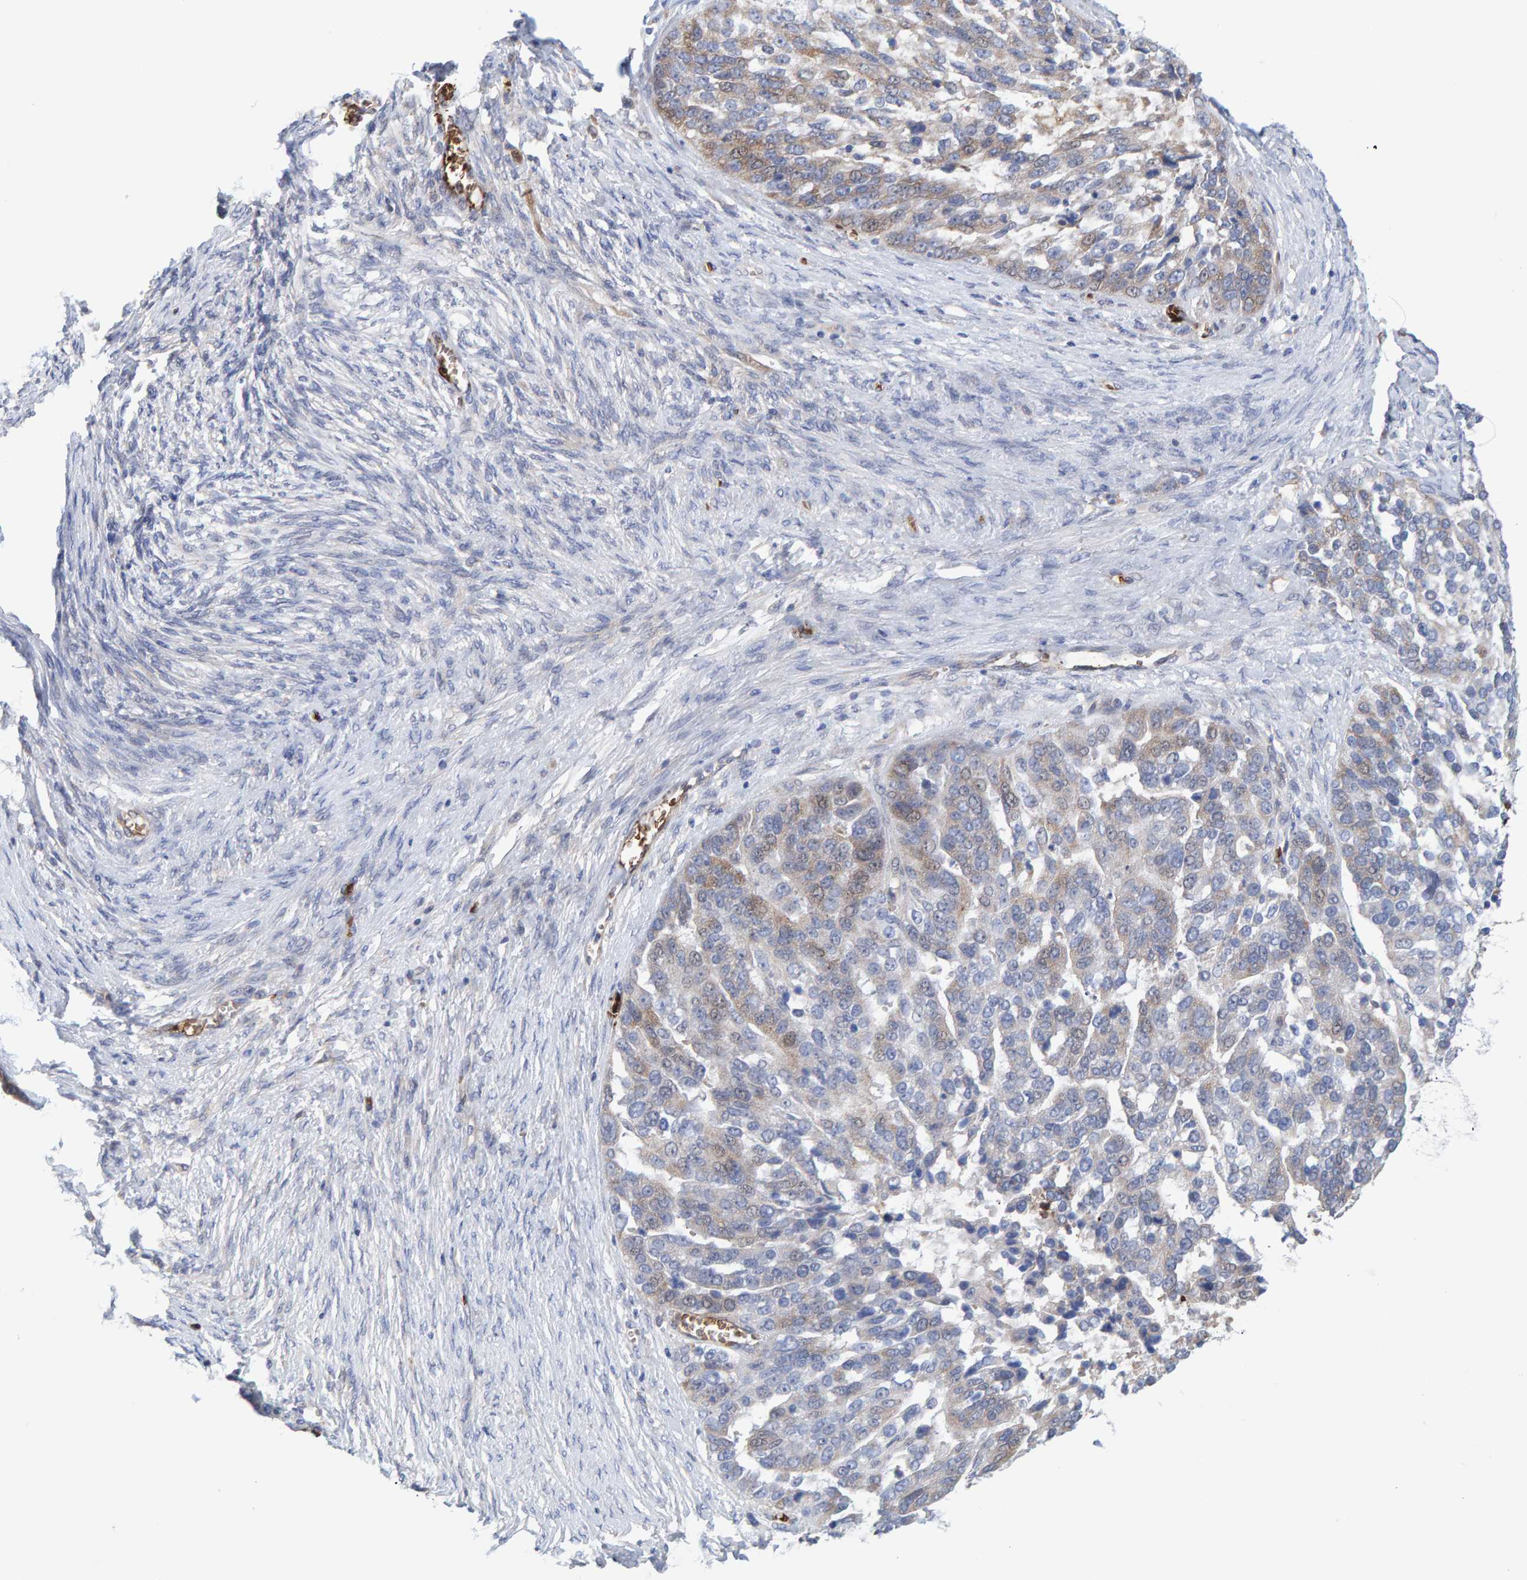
{"staining": {"intensity": "moderate", "quantity": "25%-75%", "location": "cytoplasmic/membranous"}, "tissue": "ovarian cancer", "cell_type": "Tumor cells", "image_type": "cancer", "snomed": [{"axis": "morphology", "description": "Cystadenocarcinoma, serous, NOS"}, {"axis": "topography", "description": "Ovary"}], "caption": "Human serous cystadenocarcinoma (ovarian) stained with a protein marker exhibits moderate staining in tumor cells.", "gene": "VPS9D1", "patient": {"sex": "female", "age": 44}}